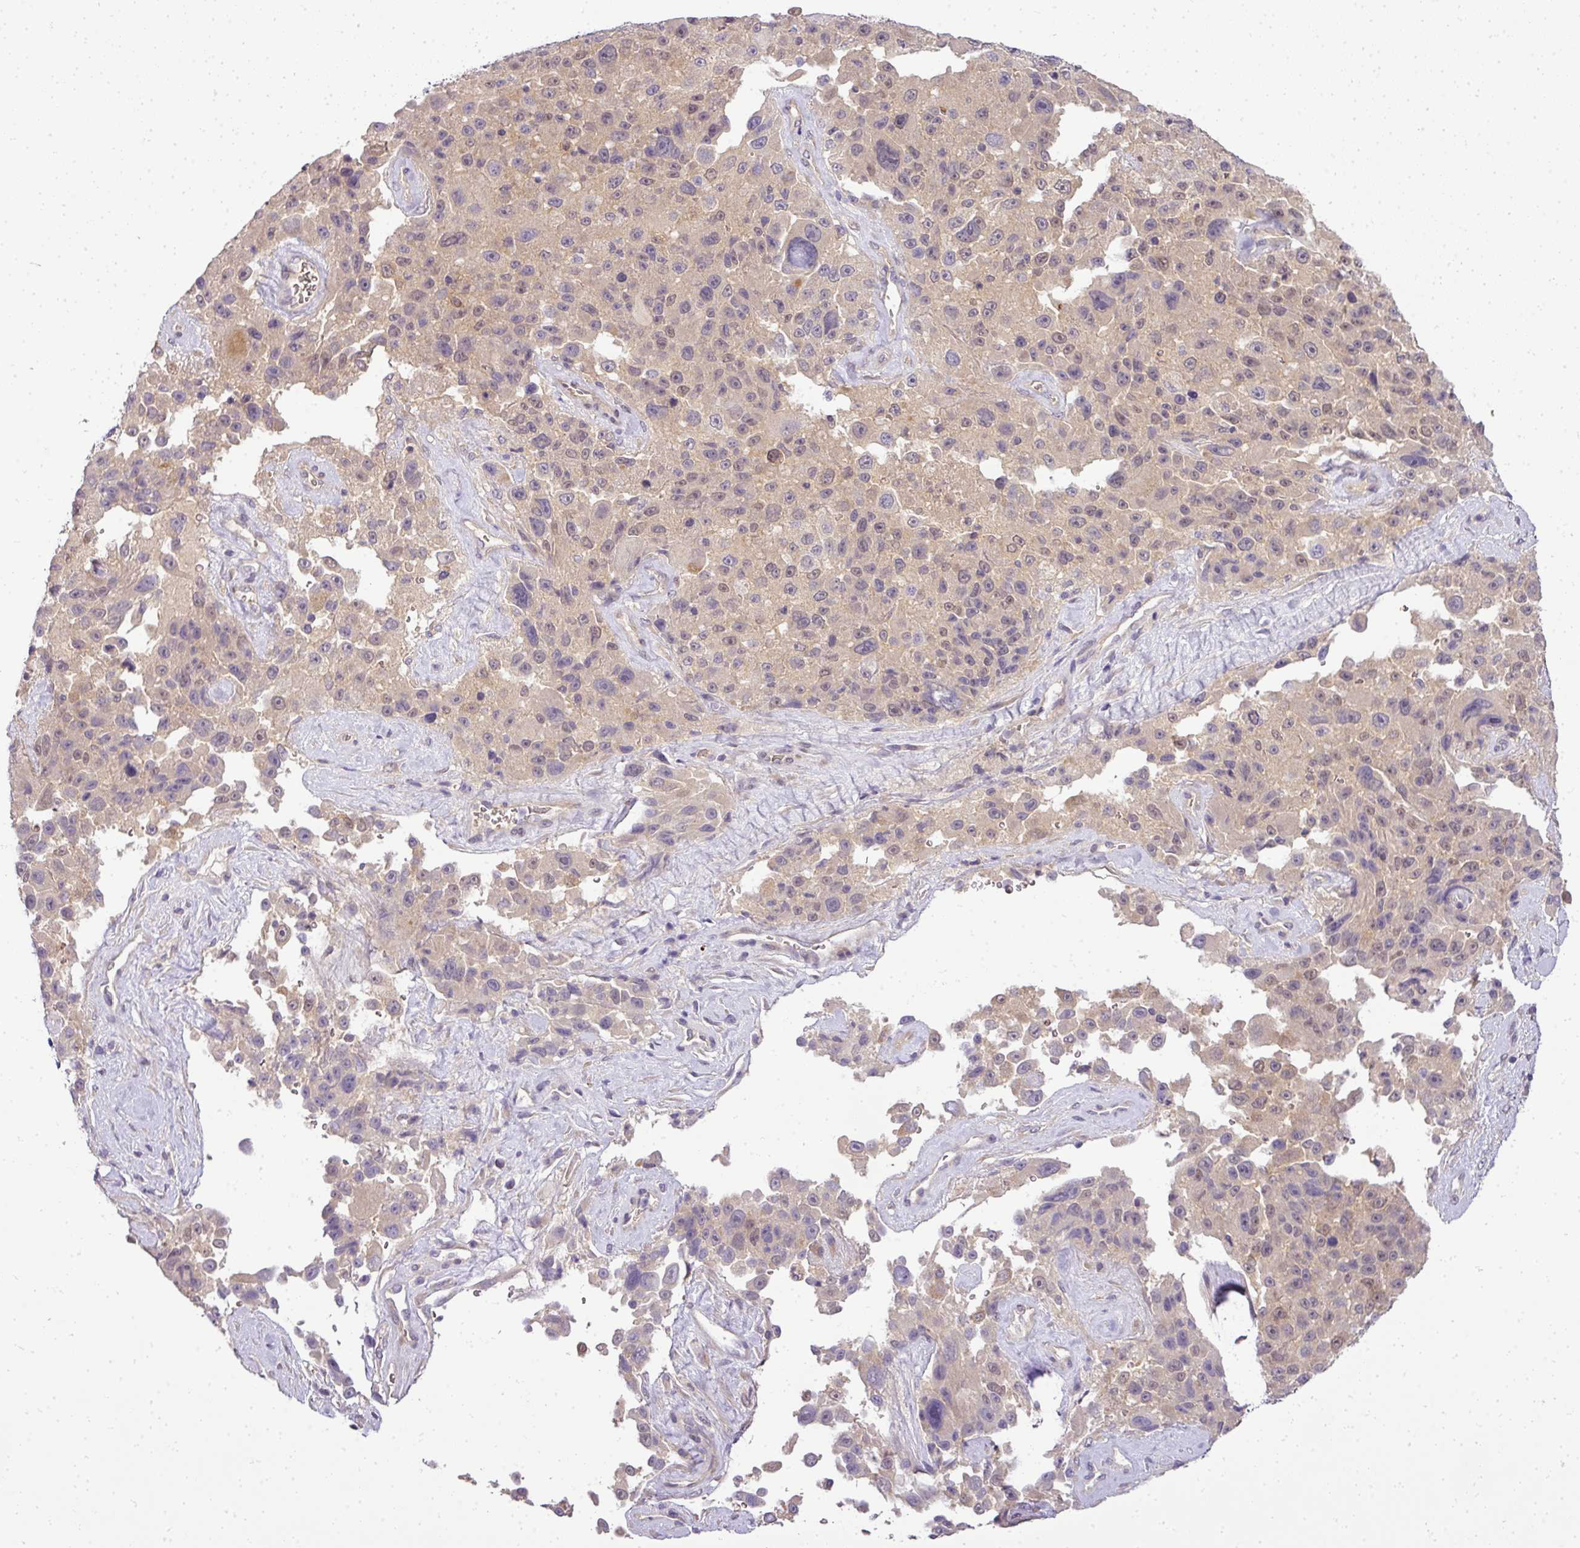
{"staining": {"intensity": "weak", "quantity": "25%-75%", "location": "nuclear"}, "tissue": "melanoma", "cell_type": "Tumor cells", "image_type": "cancer", "snomed": [{"axis": "morphology", "description": "Malignant melanoma, Metastatic site"}, {"axis": "topography", "description": "Lymph node"}], "caption": "Malignant melanoma (metastatic site) stained with a protein marker displays weak staining in tumor cells.", "gene": "ADH5", "patient": {"sex": "male", "age": 62}}